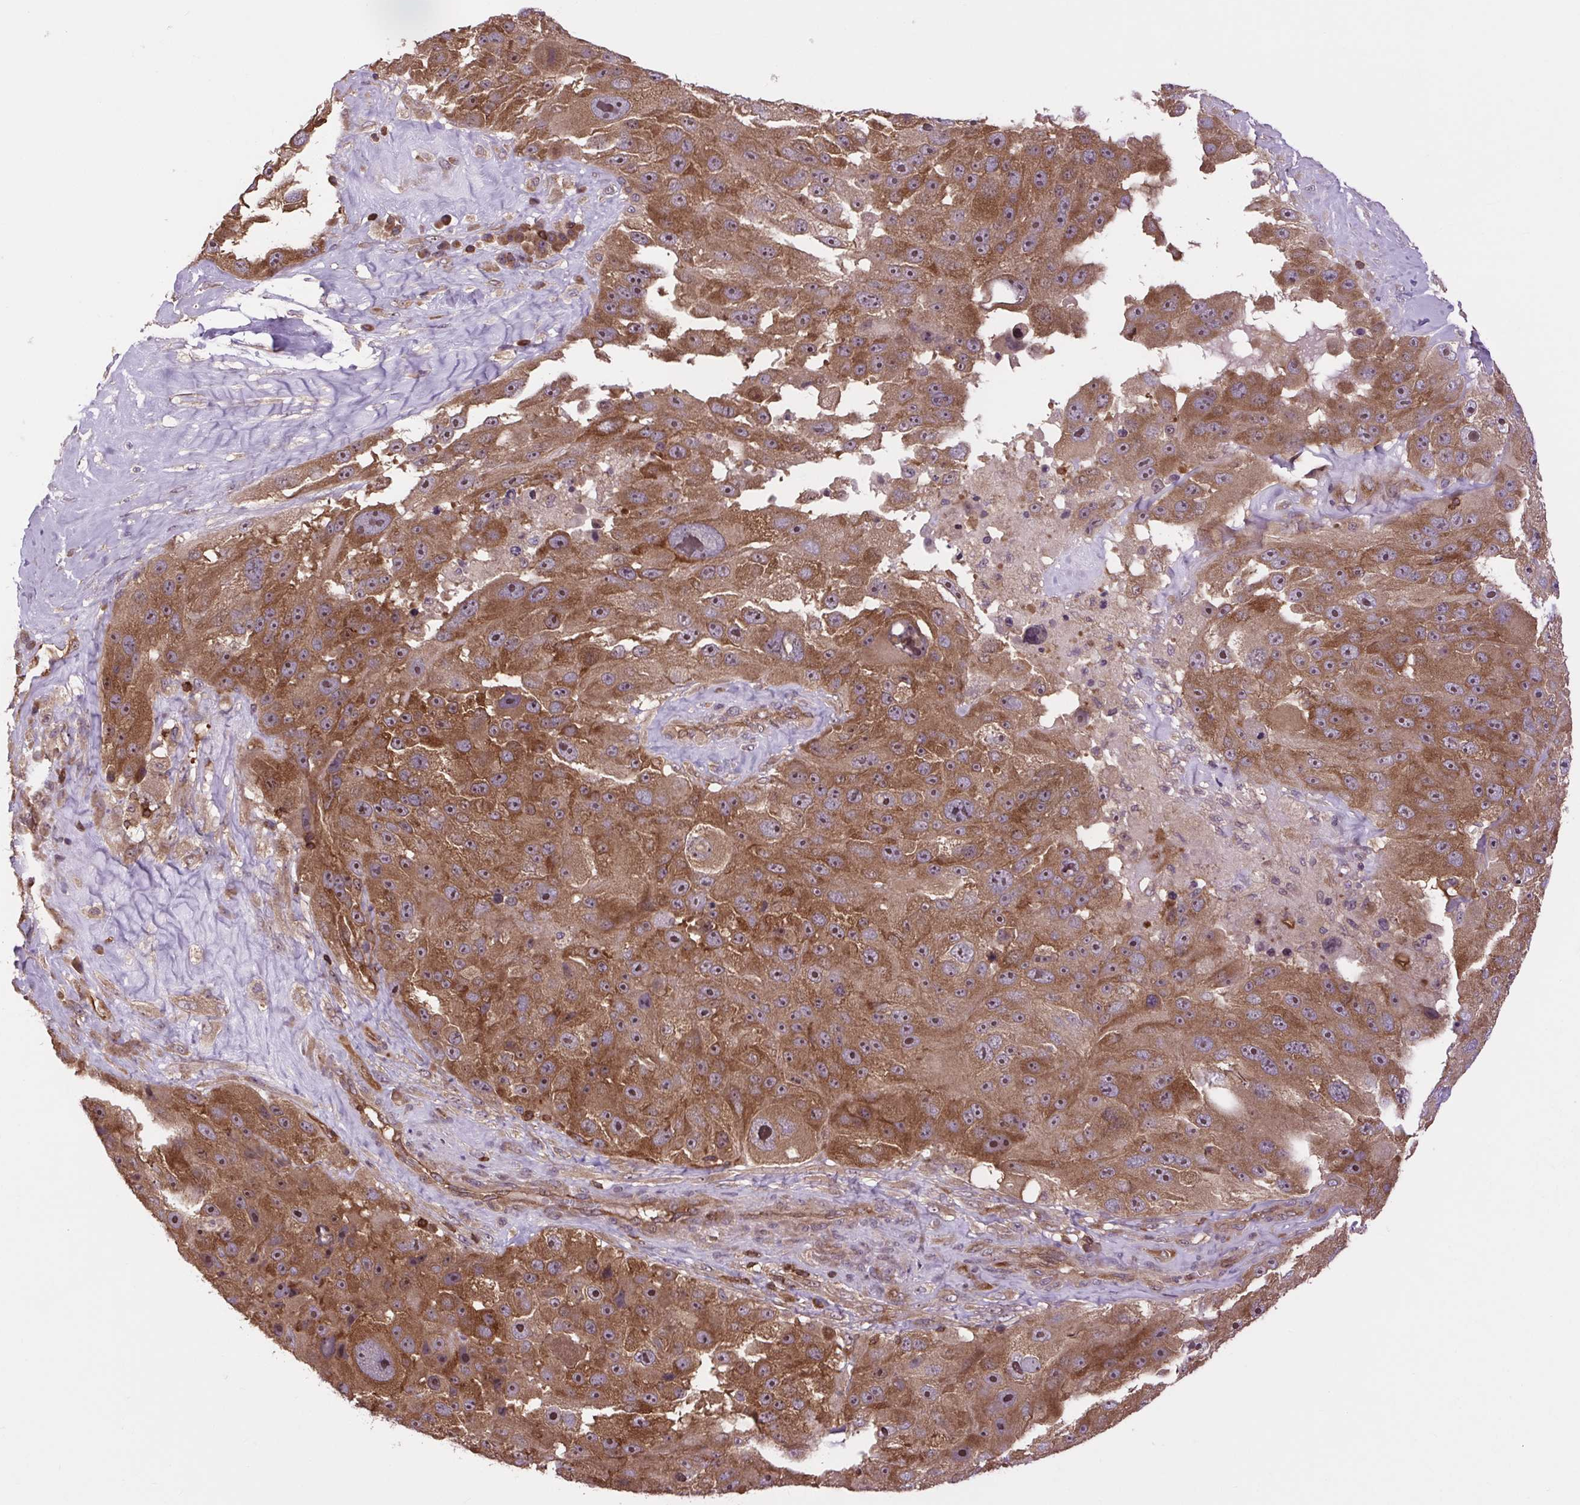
{"staining": {"intensity": "strong", "quantity": ">75%", "location": "cytoplasmic/membranous,nuclear"}, "tissue": "melanoma", "cell_type": "Tumor cells", "image_type": "cancer", "snomed": [{"axis": "morphology", "description": "Malignant melanoma, Metastatic site"}, {"axis": "topography", "description": "Lymph node"}], "caption": "DAB immunohistochemical staining of human malignant melanoma (metastatic site) reveals strong cytoplasmic/membranous and nuclear protein positivity in about >75% of tumor cells.", "gene": "PLCG1", "patient": {"sex": "male", "age": 62}}